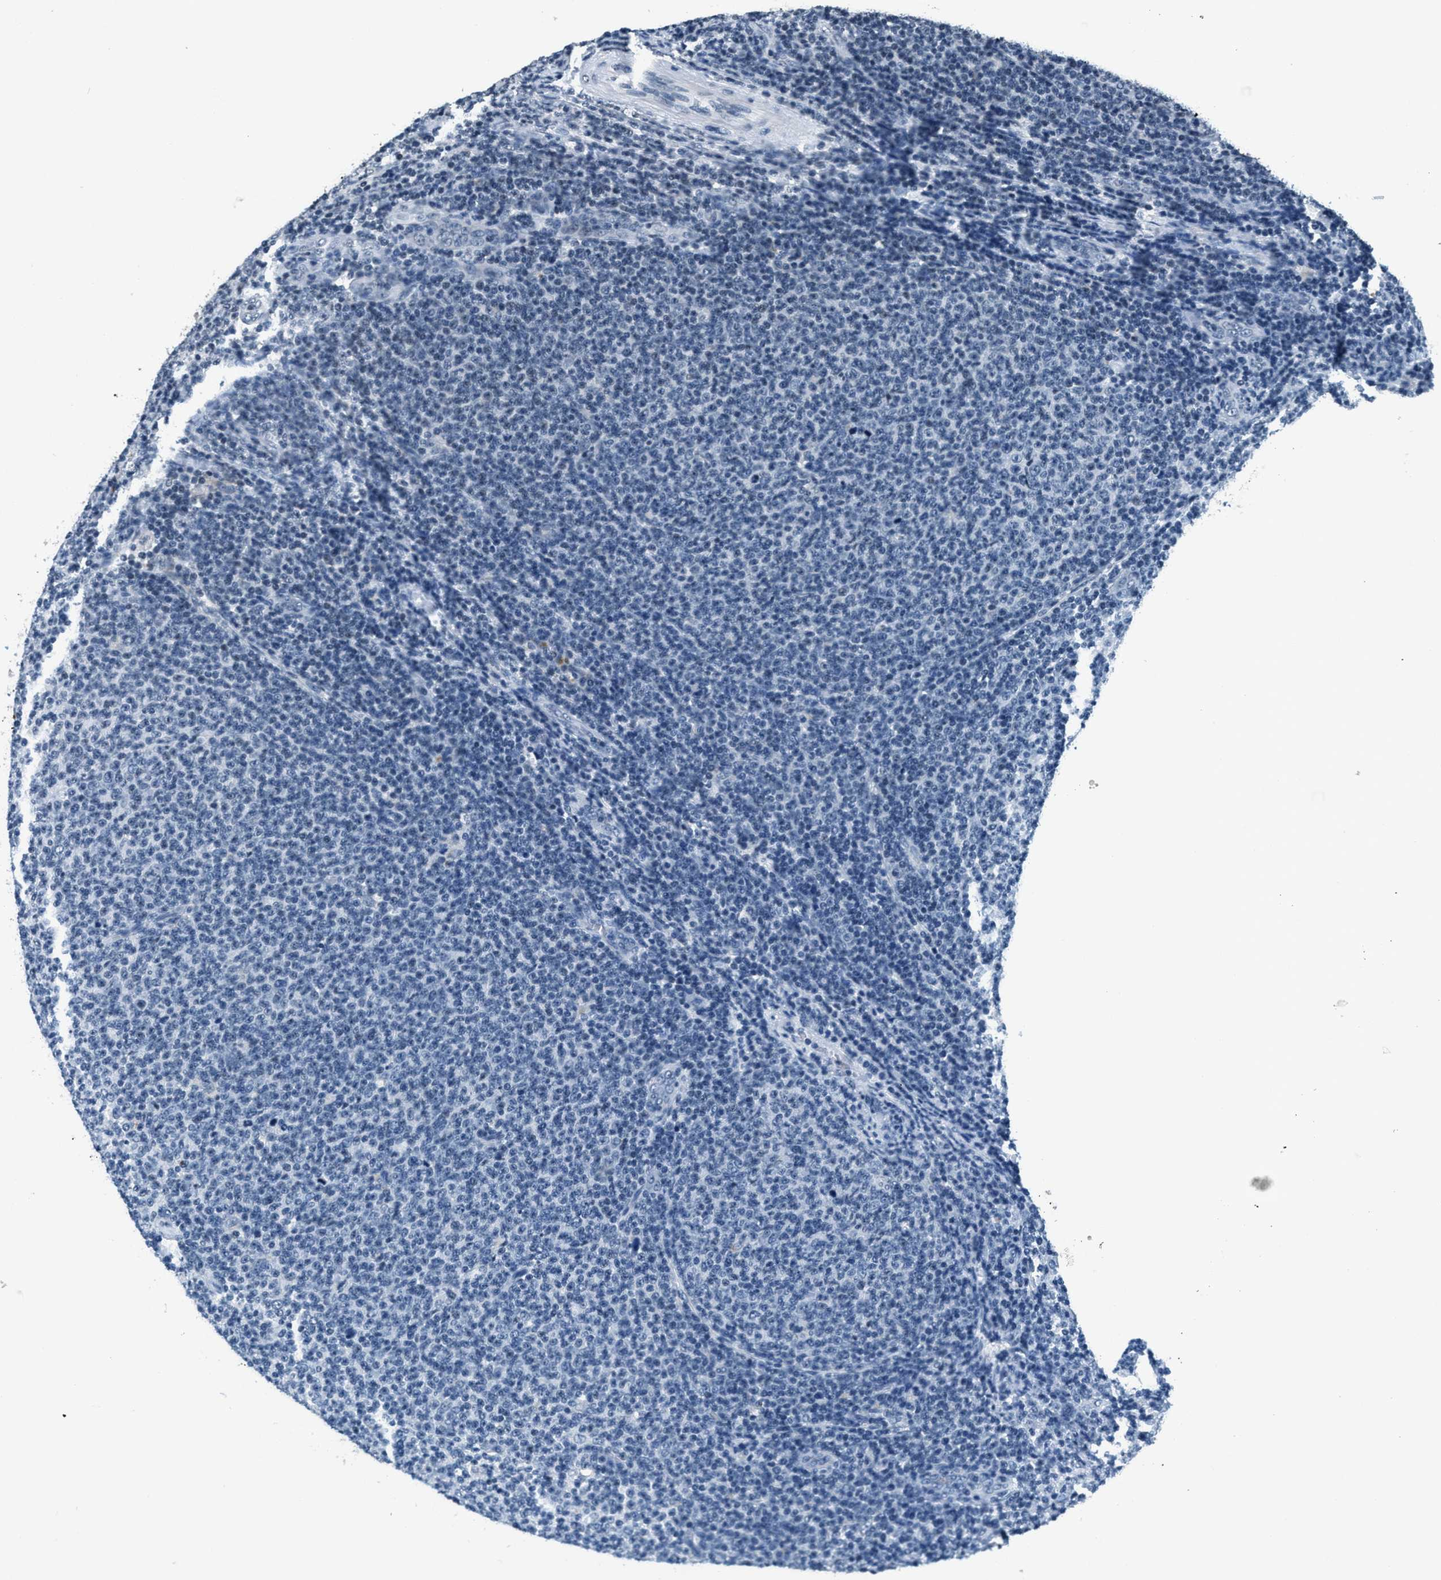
{"staining": {"intensity": "negative", "quantity": "none", "location": "none"}, "tissue": "lymphoma", "cell_type": "Tumor cells", "image_type": "cancer", "snomed": [{"axis": "morphology", "description": "Malignant lymphoma, non-Hodgkin's type, Low grade"}, {"axis": "topography", "description": "Lymph node"}], "caption": "Histopathology image shows no protein staining in tumor cells of low-grade malignant lymphoma, non-Hodgkin's type tissue.", "gene": "CA4", "patient": {"sex": "male", "age": 66}}